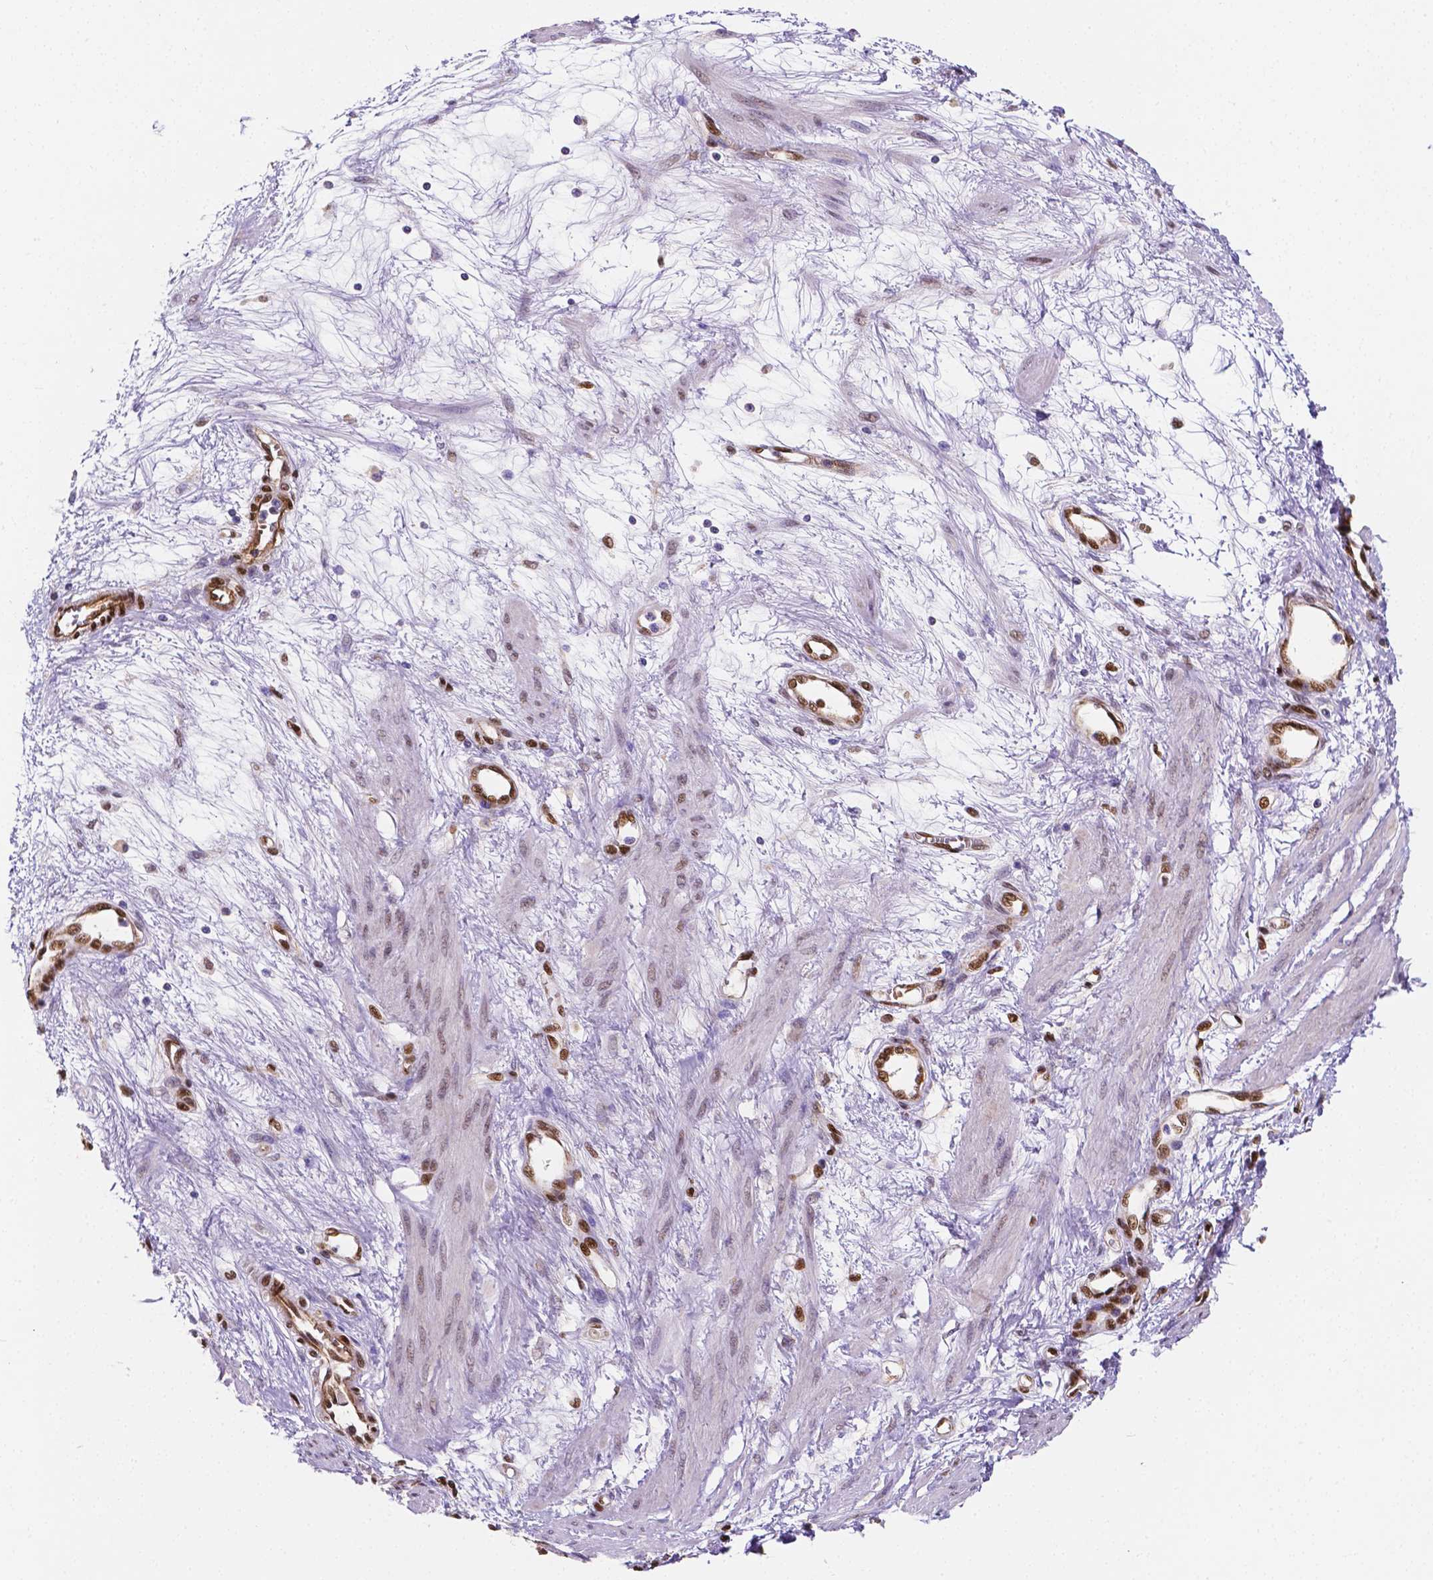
{"staining": {"intensity": "weak", "quantity": "25%-75%", "location": "nuclear"}, "tissue": "smooth muscle", "cell_type": "Smooth muscle cells", "image_type": "normal", "snomed": [{"axis": "morphology", "description": "Normal tissue, NOS"}, {"axis": "topography", "description": "Smooth muscle"}, {"axis": "topography", "description": "Uterus"}], "caption": "Normal smooth muscle shows weak nuclear expression in about 25%-75% of smooth muscle cells Nuclei are stained in blue..", "gene": "MEF2C", "patient": {"sex": "female", "age": 39}}